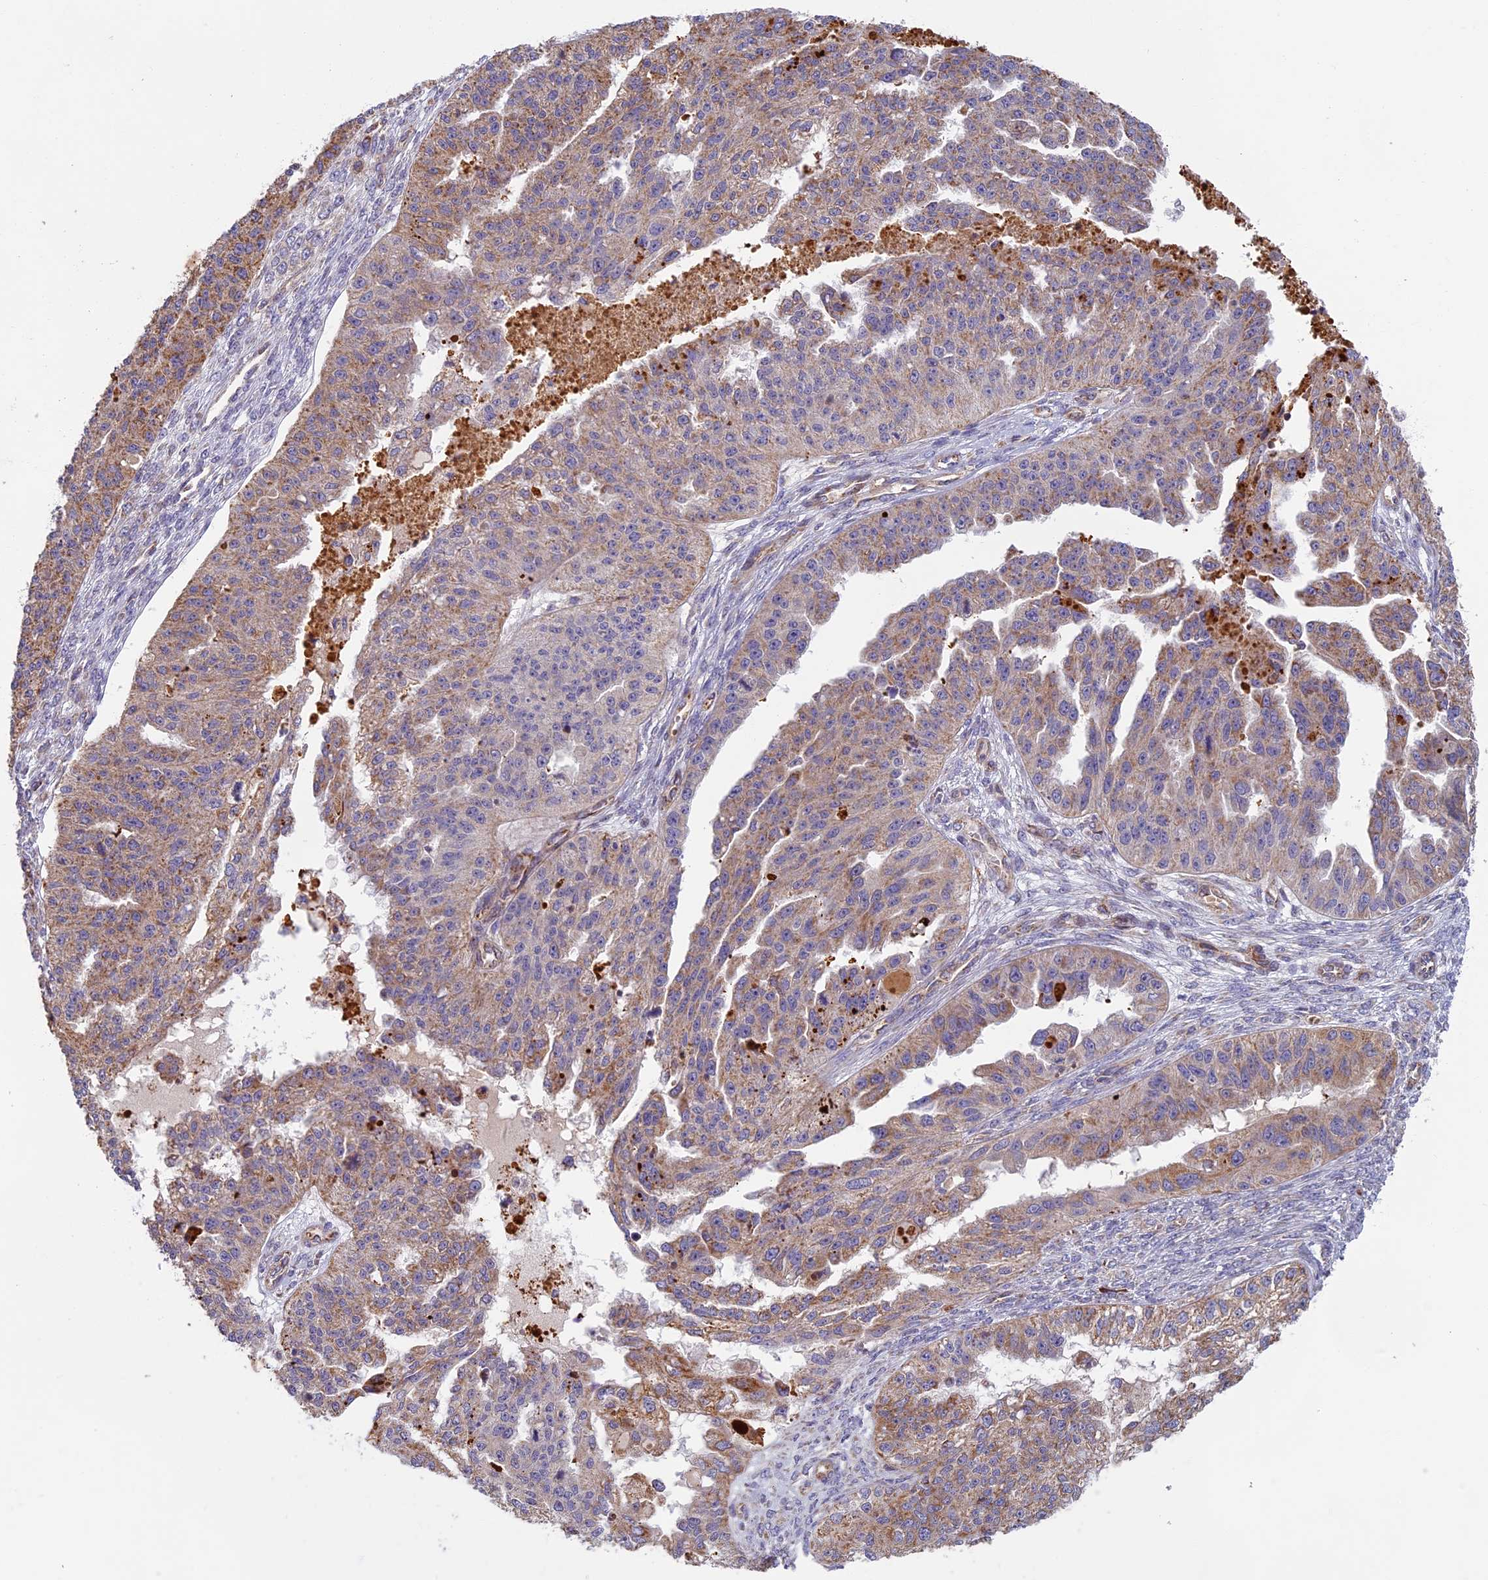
{"staining": {"intensity": "weak", "quantity": ">75%", "location": "cytoplasmic/membranous"}, "tissue": "ovarian cancer", "cell_type": "Tumor cells", "image_type": "cancer", "snomed": [{"axis": "morphology", "description": "Cystadenocarcinoma, serous, NOS"}, {"axis": "topography", "description": "Ovary"}], "caption": "Weak cytoplasmic/membranous protein expression is appreciated in about >75% of tumor cells in serous cystadenocarcinoma (ovarian).", "gene": "EDAR", "patient": {"sex": "female", "age": 58}}